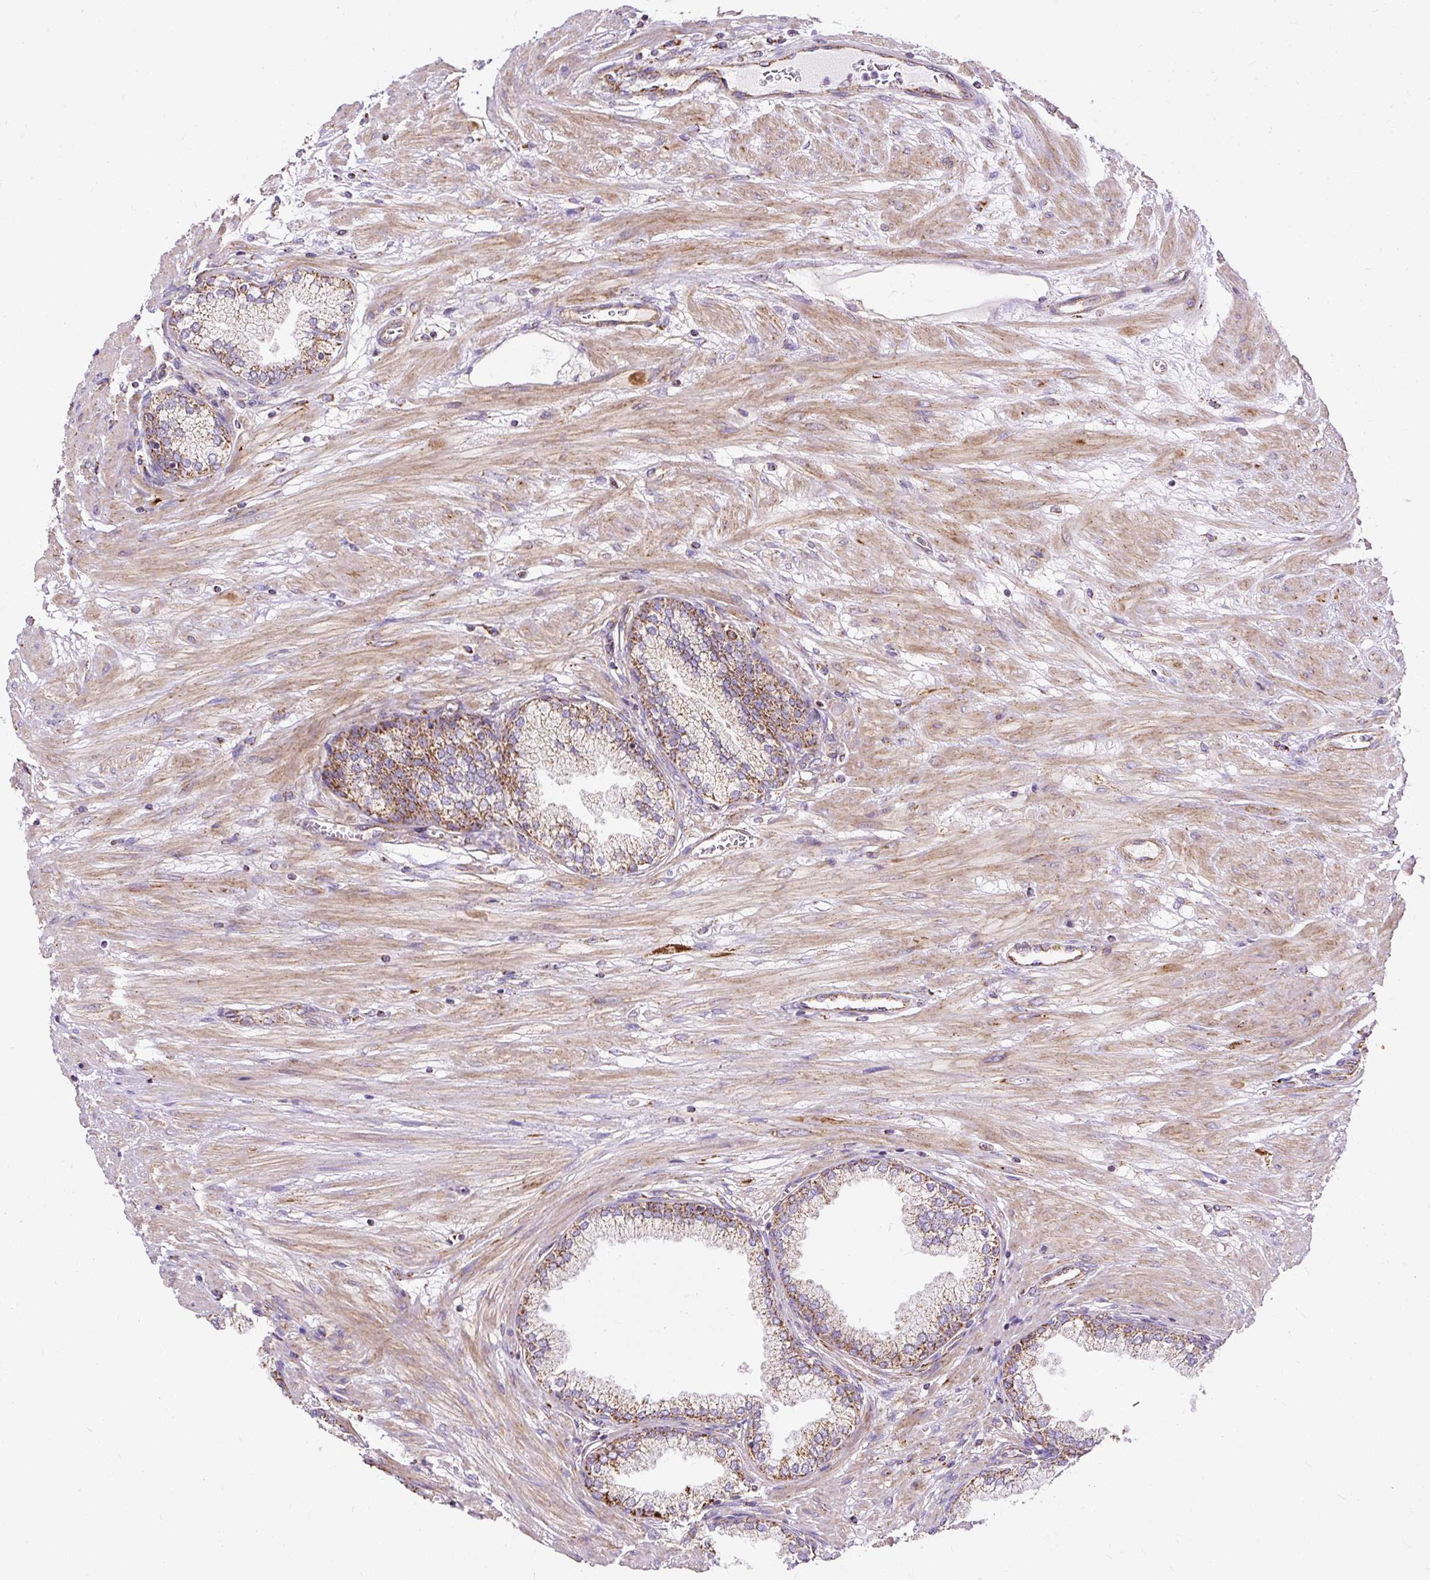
{"staining": {"intensity": "moderate", "quantity": ">75%", "location": "cytoplasmic/membranous"}, "tissue": "prostate cancer", "cell_type": "Tumor cells", "image_type": "cancer", "snomed": [{"axis": "morphology", "description": "Adenocarcinoma, High grade"}, {"axis": "topography", "description": "Prostate and seminal vesicle, NOS"}], "caption": "Immunohistochemical staining of prostate adenocarcinoma (high-grade) demonstrates medium levels of moderate cytoplasmic/membranous protein expression in about >75% of tumor cells.", "gene": "CEP290", "patient": {"sex": "male", "age": 64}}